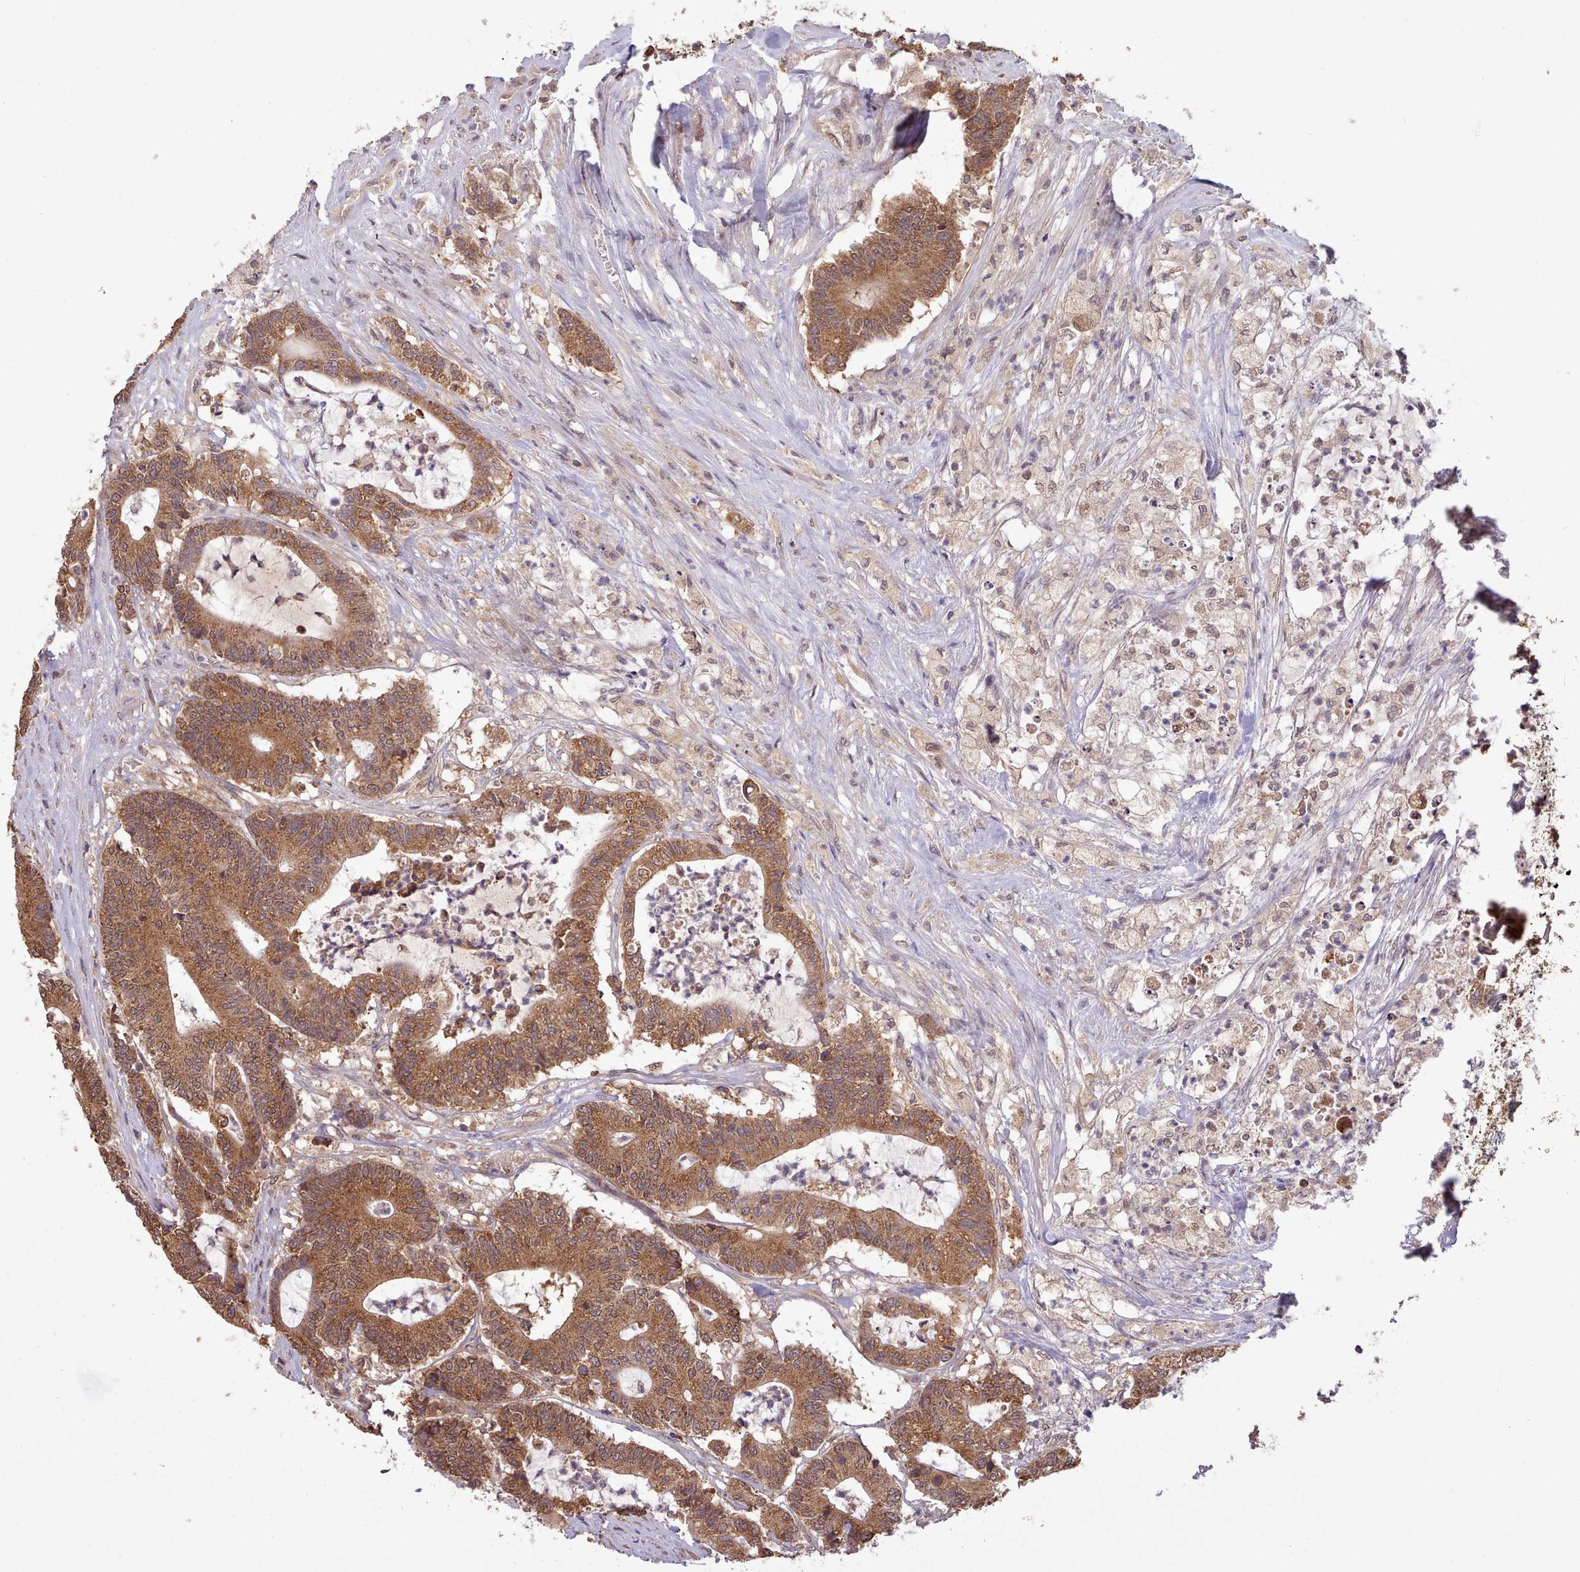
{"staining": {"intensity": "moderate", "quantity": ">75%", "location": "cytoplasmic/membranous,nuclear"}, "tissue": "colorectal cancer", "cell_type": "Tumor cells", "image_type": "cancer", "snomed": [{"axis": "morphology", "description": "Adenocarcinoma, NOS"}, {"axis": "topography", "description": "Colon"}], "caption": "Colorectal adenocarcinoma stained with a protein marker reveals moderate staining in tumor cells.", "gene": "PIP4P1", "patient": {"sex": "female", "age": 84}}